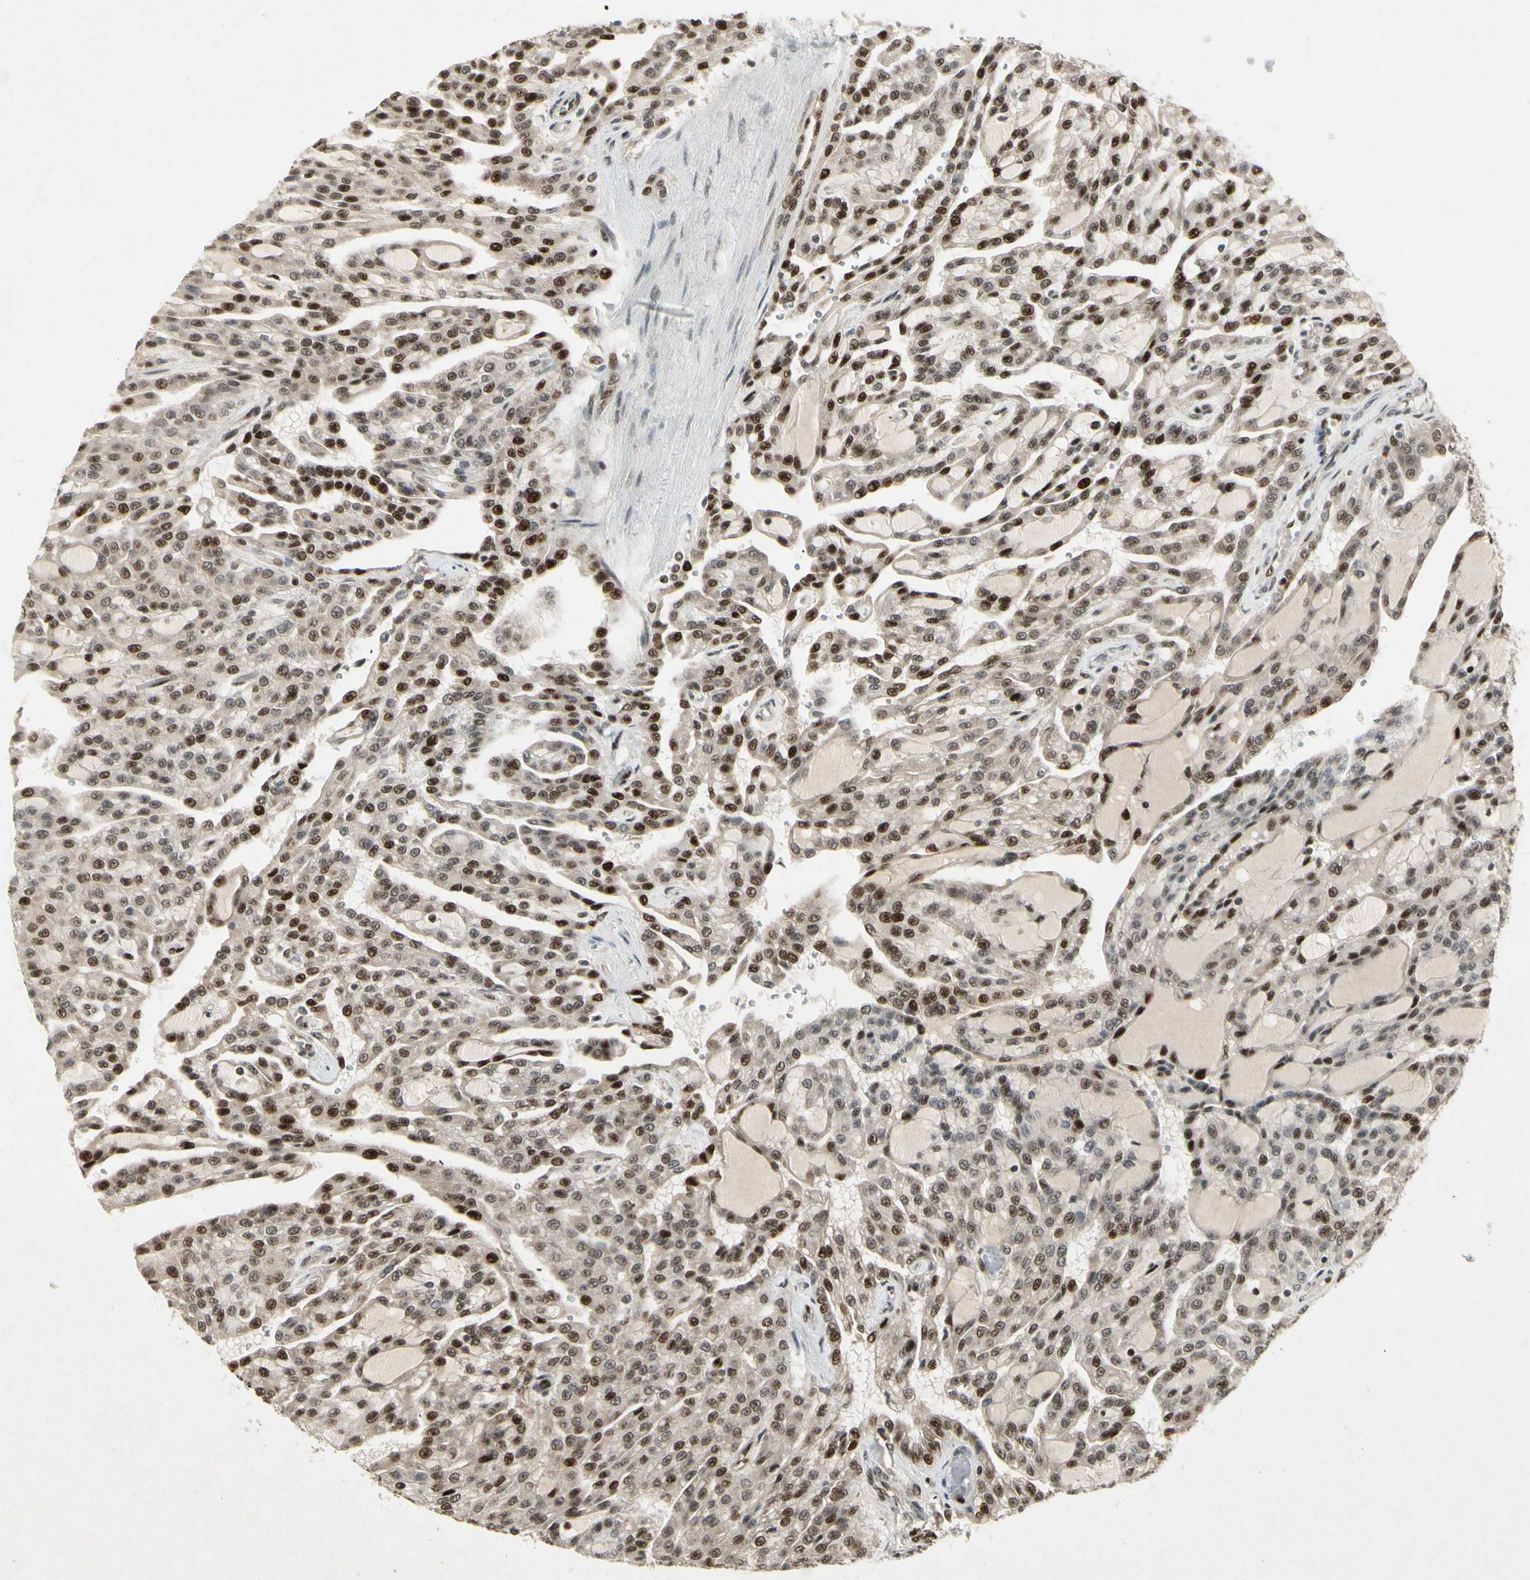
{"staining": {"intensity": "strong", "quantity": ">75%", "location": "nuclear"}, "tissue": "renal cancer", "cell_type": "Tumor cells", "image_type": "cancer", "snomed": [{"axis": "morphology", "description": "Adenocarcinoma, NOS"}, {"axis": "topography", "description": "Kidney"}], "caption": "IHC photomicrograph of human renal cancer stained for a protein (brown), which shows high levels of strong nuclear expression in about >75% of tumor cells.", "gene": "CDK11A", "patient": {"sex": "male", "age": 63}}